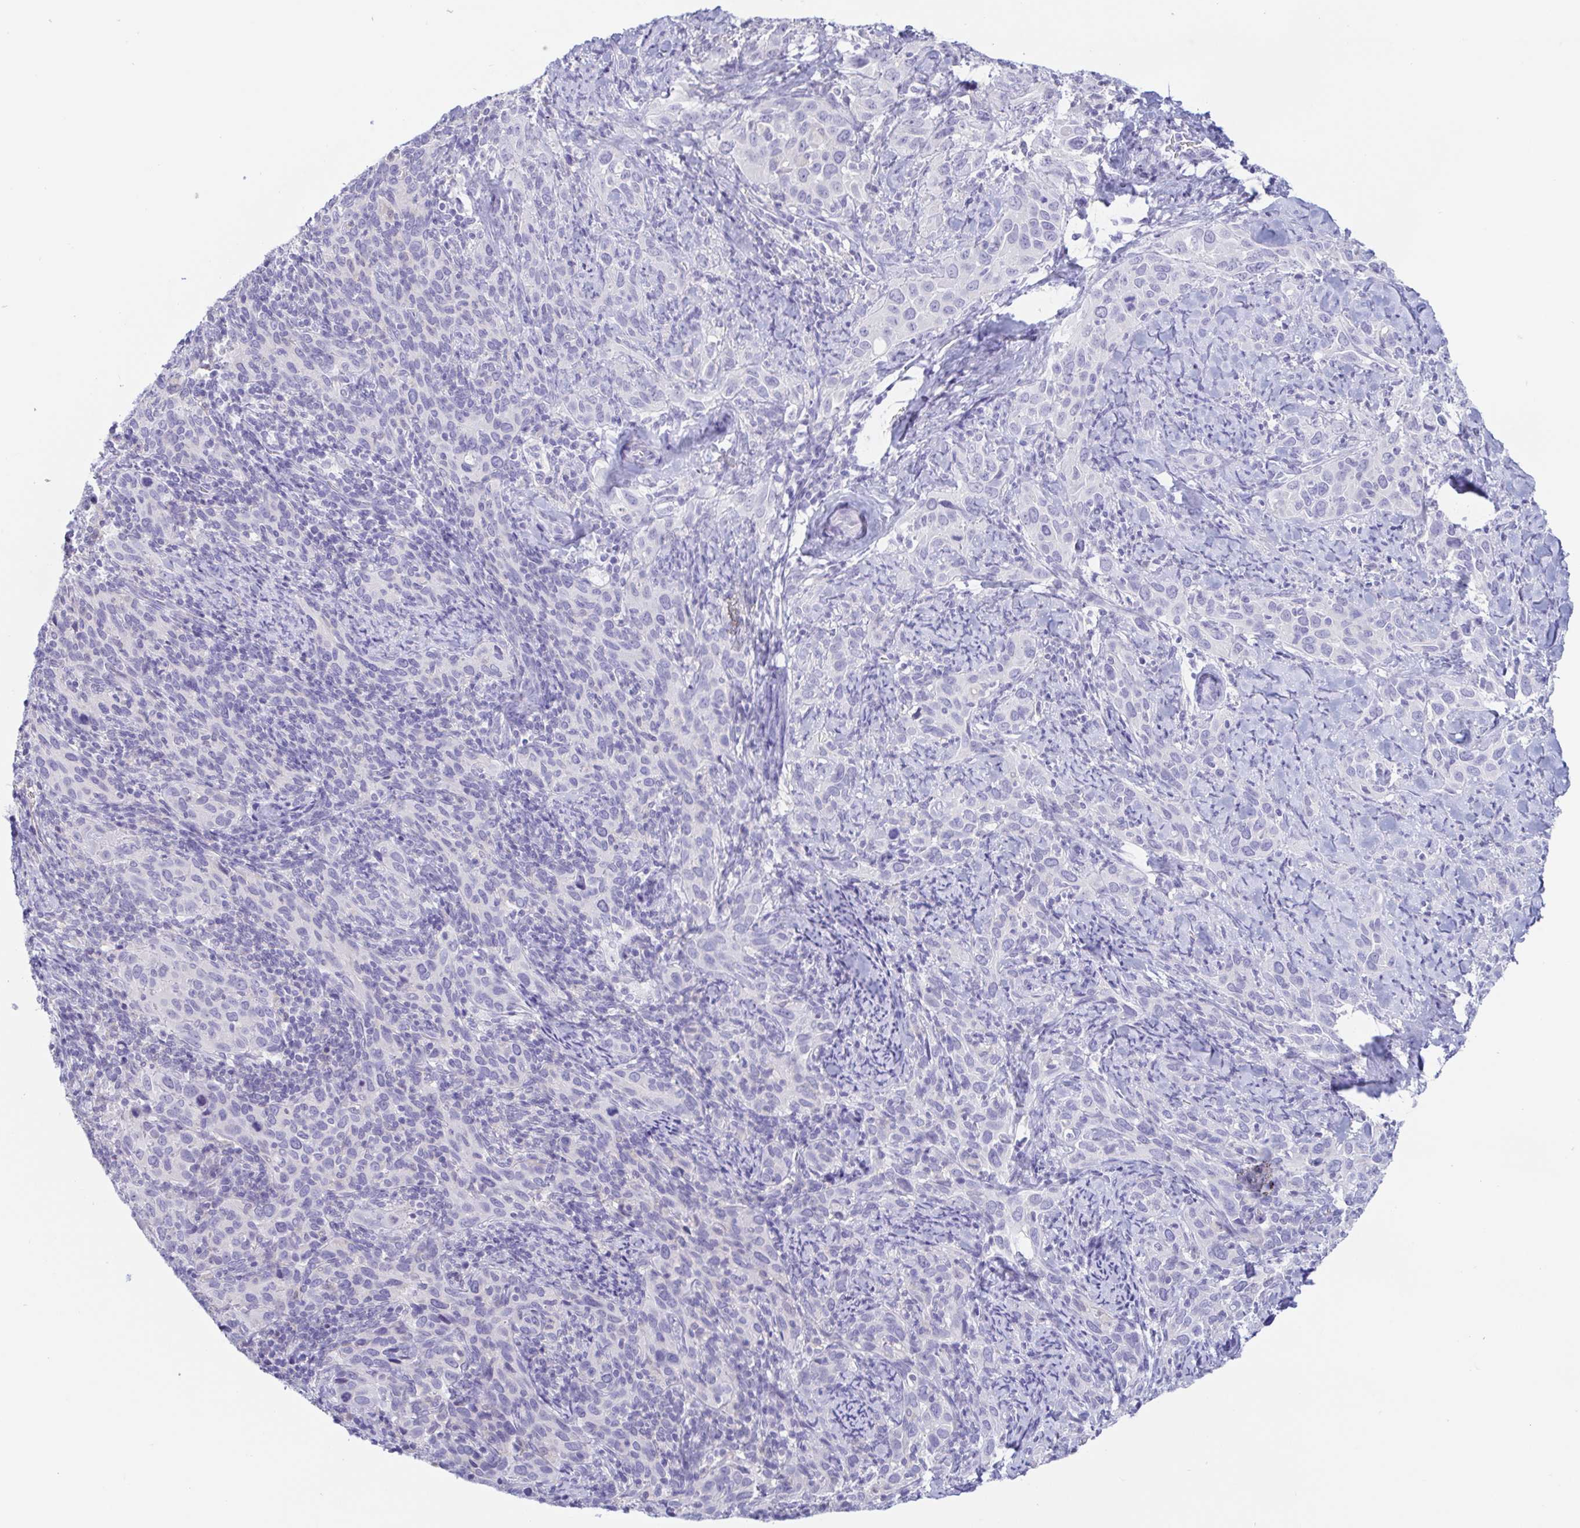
{"staining": {"intensity": "negative", "quantity": "none", "location": "none"}, "tissue": "cervical cancer", "cell_type": "Tumor cells", "image_type": "cancer", "snomed": [{"axis": "morphology", "description": "Squamous cell carcinoma, NOS"}, {"axis": "topography", "description": "Cervix"}], "caption": "Immunohistochemical staining of cervical squamous cell carcinoma demonstrates no significant staining in tumor cells.", "gene": "TREH", "patient": {"sex": "female", "age": 51}}